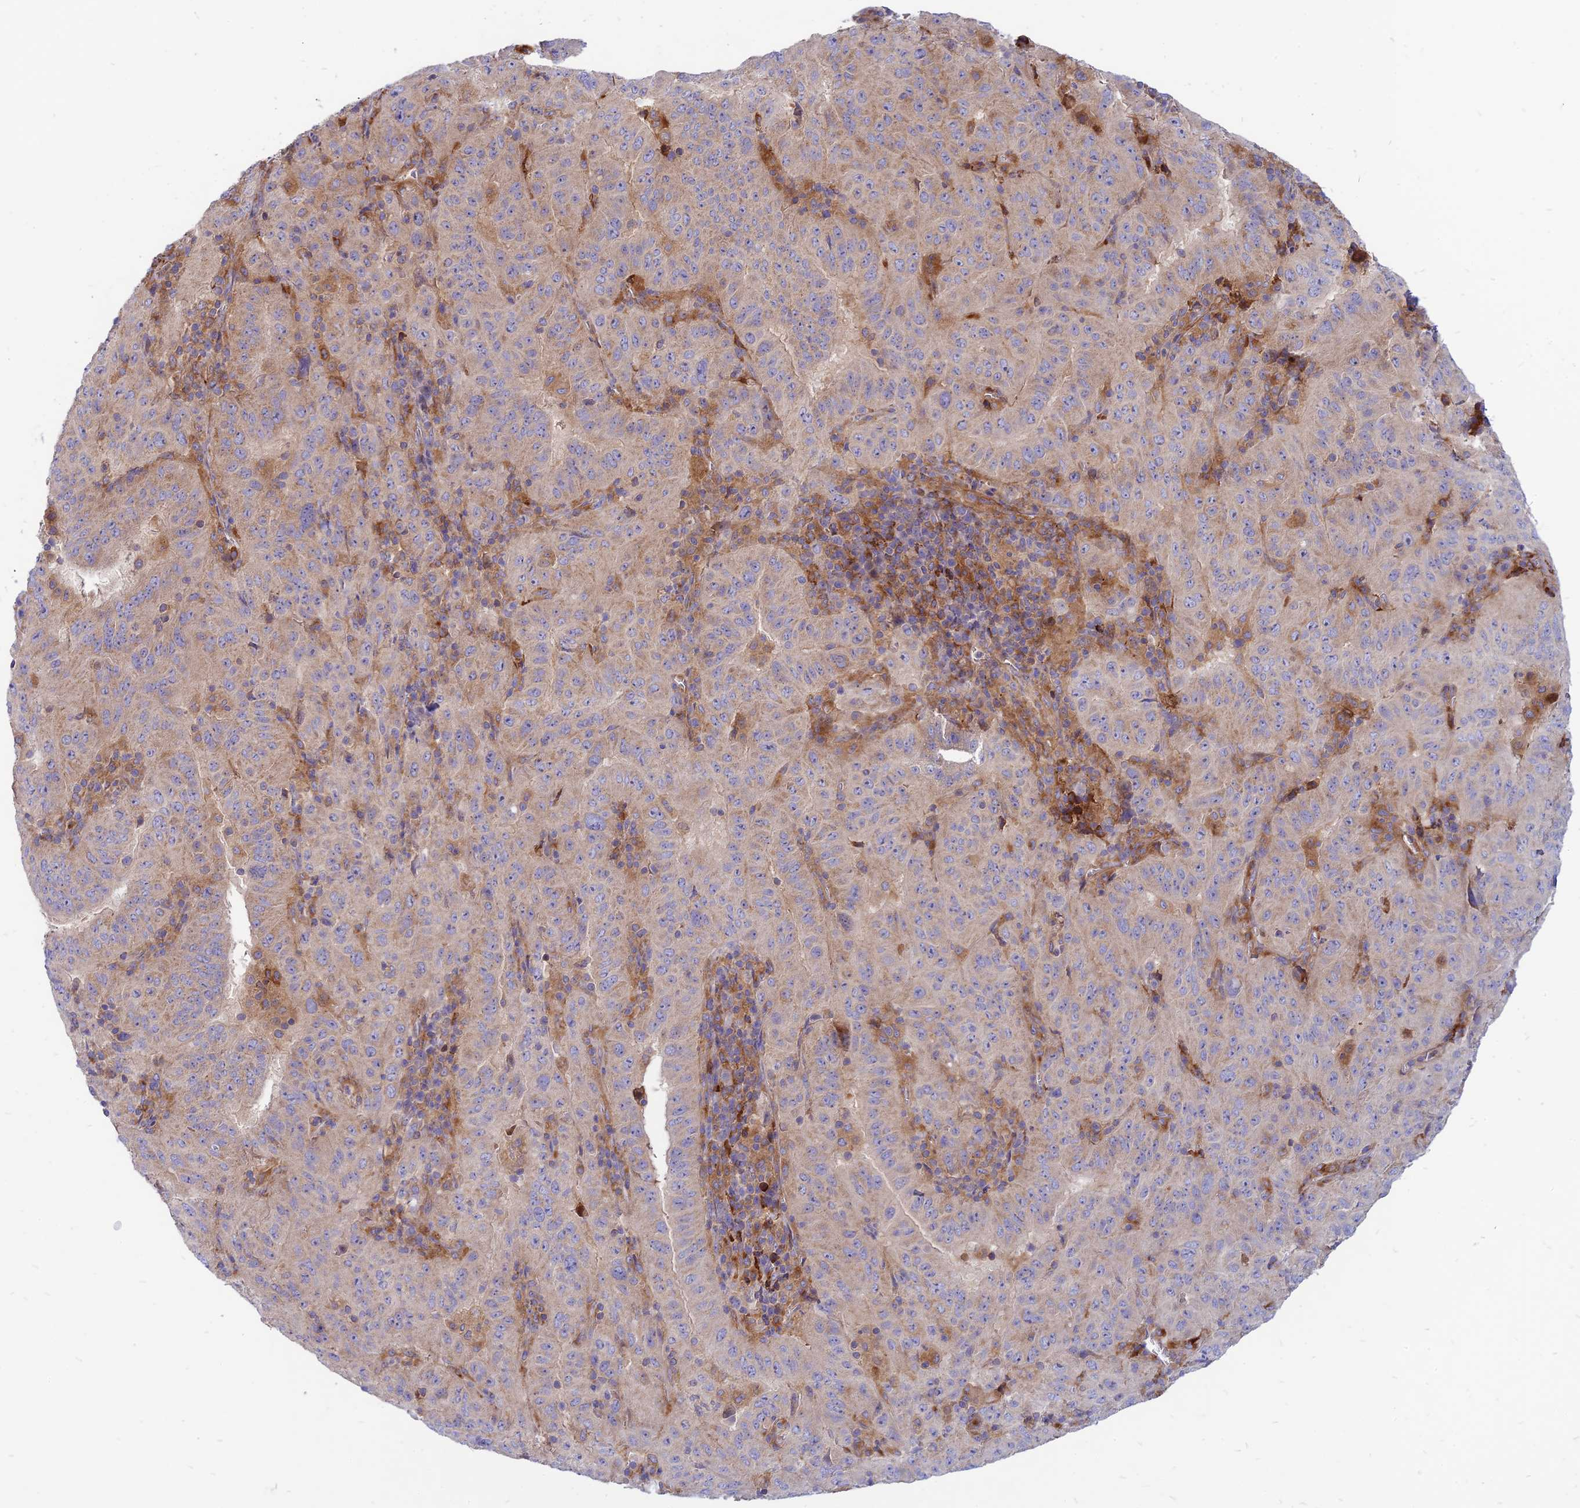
{"staining": {"intensity": "weak", "quantity": "<25%", "location": "cytoplasmic/membranous"}, "tissue": "pancreatic cancer", "cell_type": "Tumor cells", "image_type": "cancer", "snomed": [{"axis": "morphology", "description": "Adenocarcinoma, NOS"}, {"axis": "topography", "description": "Pancreas"}], "caption": "DAB immunohistochemical staining of human pancreatic cancer (adenocarcinoma) displays no significant positivity in tumor cells. Brightfield microscopy of immunohistochemistry stained with DAB (3,3'-diaminobenzidine) (brown) and hematoxylin (blue), captured at high magnification.", "gene": "PHKA2", "patient": {"sex": "male", "age": 63}}